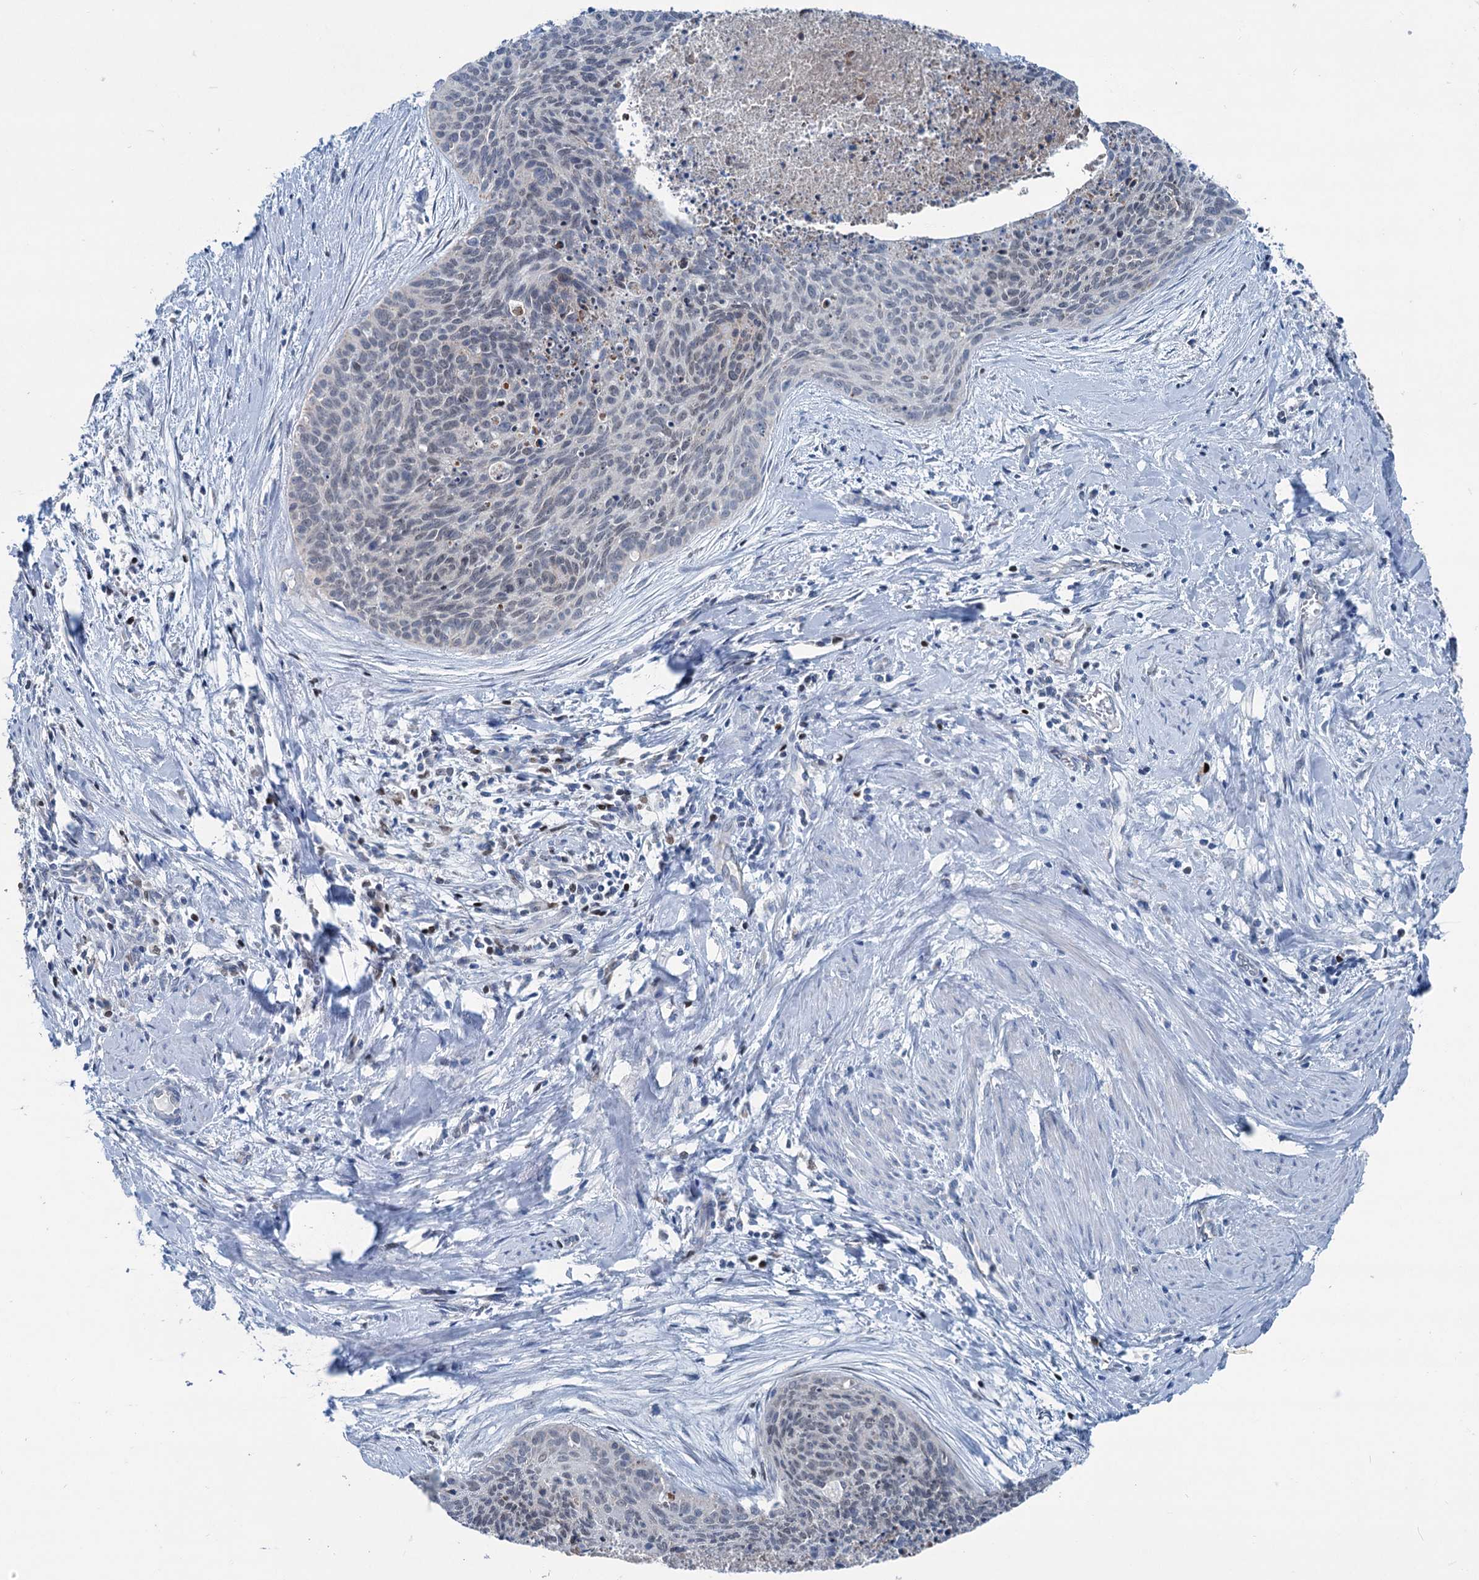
{"staining": {"intensity": "negative", "quantity": "none", "location": "none"}, "tissue": "cervical cancer", "cell_type": "Tumor cells", "image_type": "cancer", "snomed": [{"axis": "morphology", "description": "Squamous cell carcinoma, NOS"}, {"axis": "topography", "description": "Cervix"}], "caption": "This micrograph is of cervical cancer stained with immunohistochemistry (IHC) to label a protein in brown with the nuclei are counter-stained blue. There is no staining in tumor cells.", "gene": "ELP4", "patient": {"sex": "female", "age": 55}}